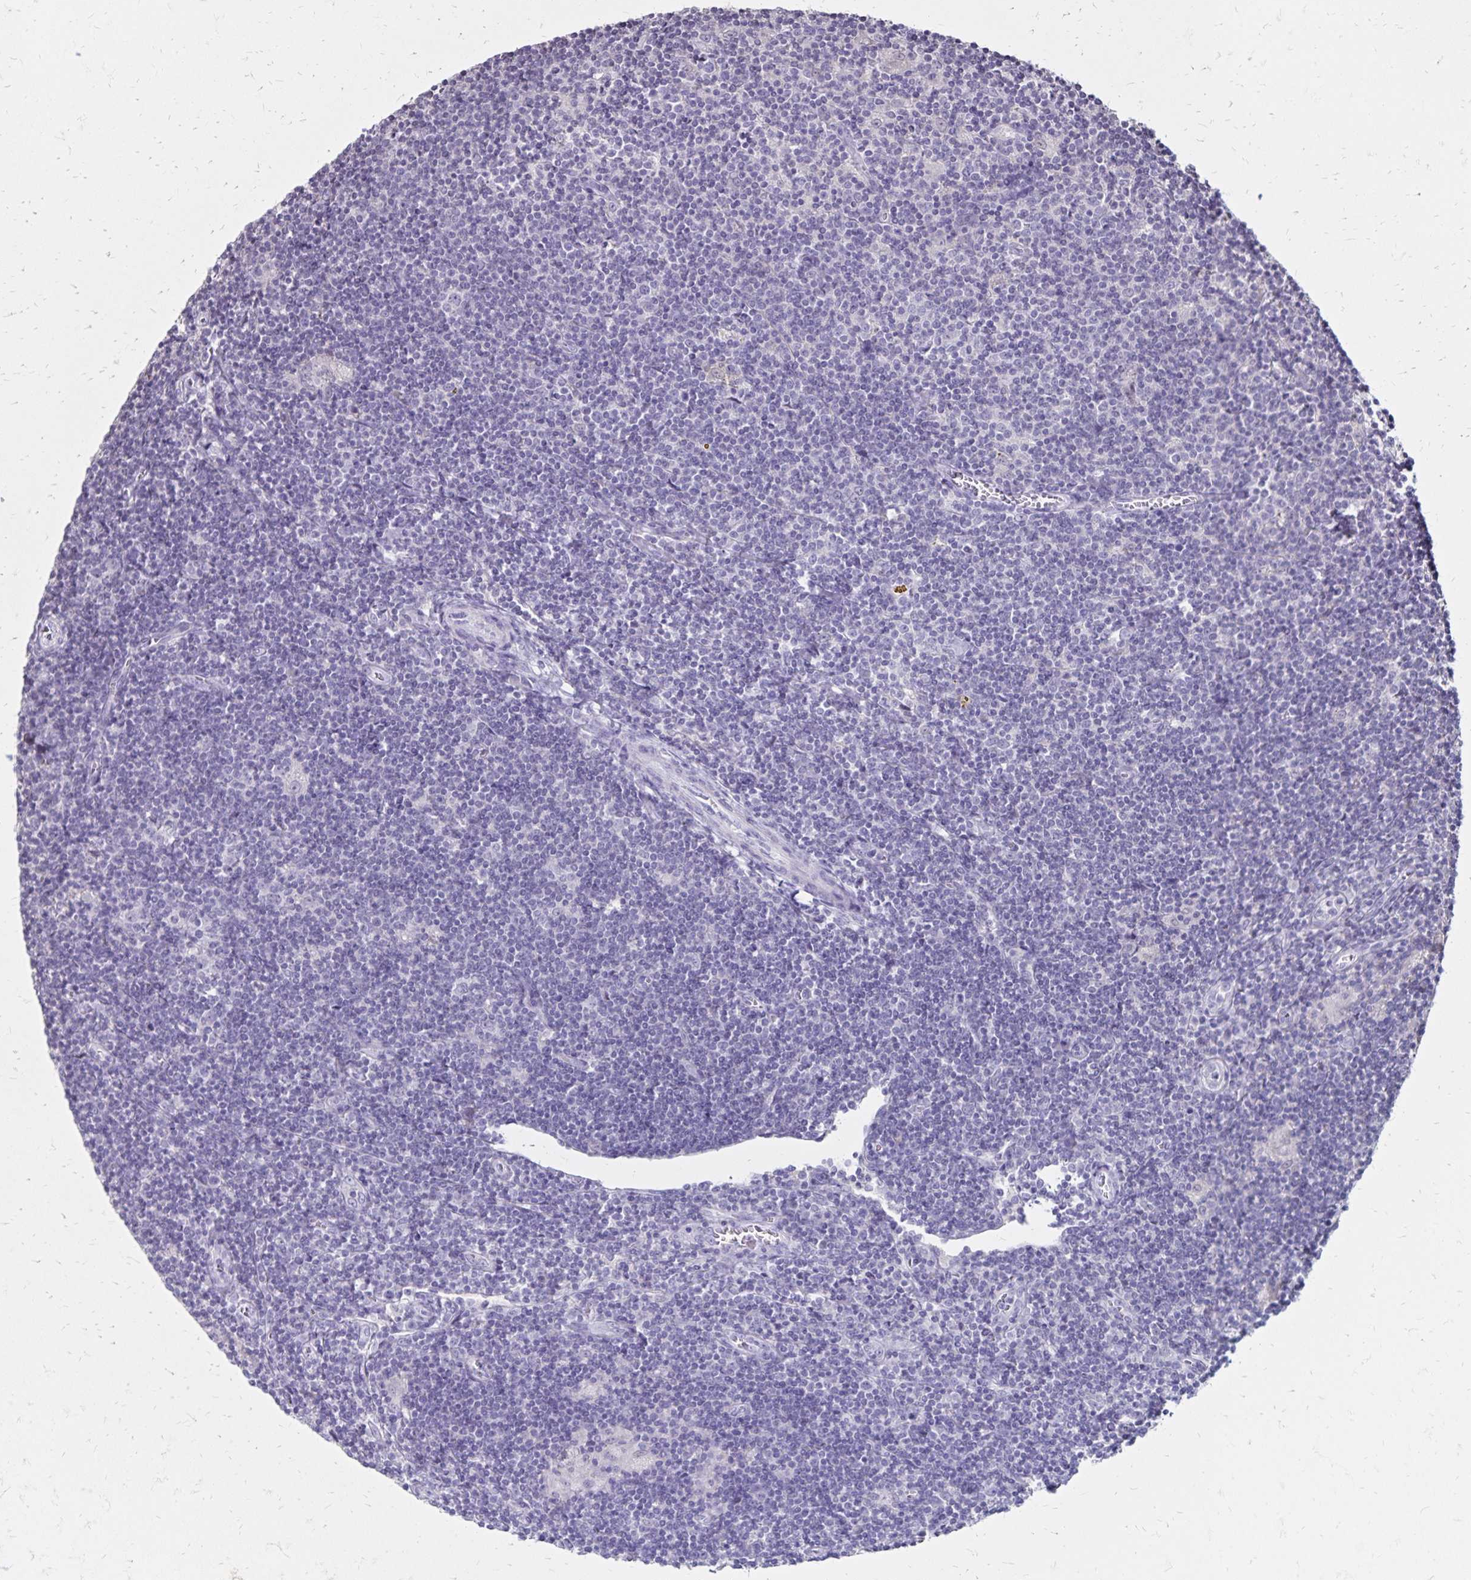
{"staining": {"intensity": "negative", "quantity": "none", "location": "none"}, "tissue": "lymphoma", "cell_type": "Tumor cells", "image_type": "cancer", "snomed": [{"axis": "morphology", "description": "Hodgkin's disease, NOS"}, {"axis": "topography", "description": "Lymph node"}], "caption": "This is an immunohistochemistry (IHC) micrograph of human lymphoma. There is no staining in tumor cells.", "gene": "SH3GL3", "patient": {"sex": "male", "age": 40}}